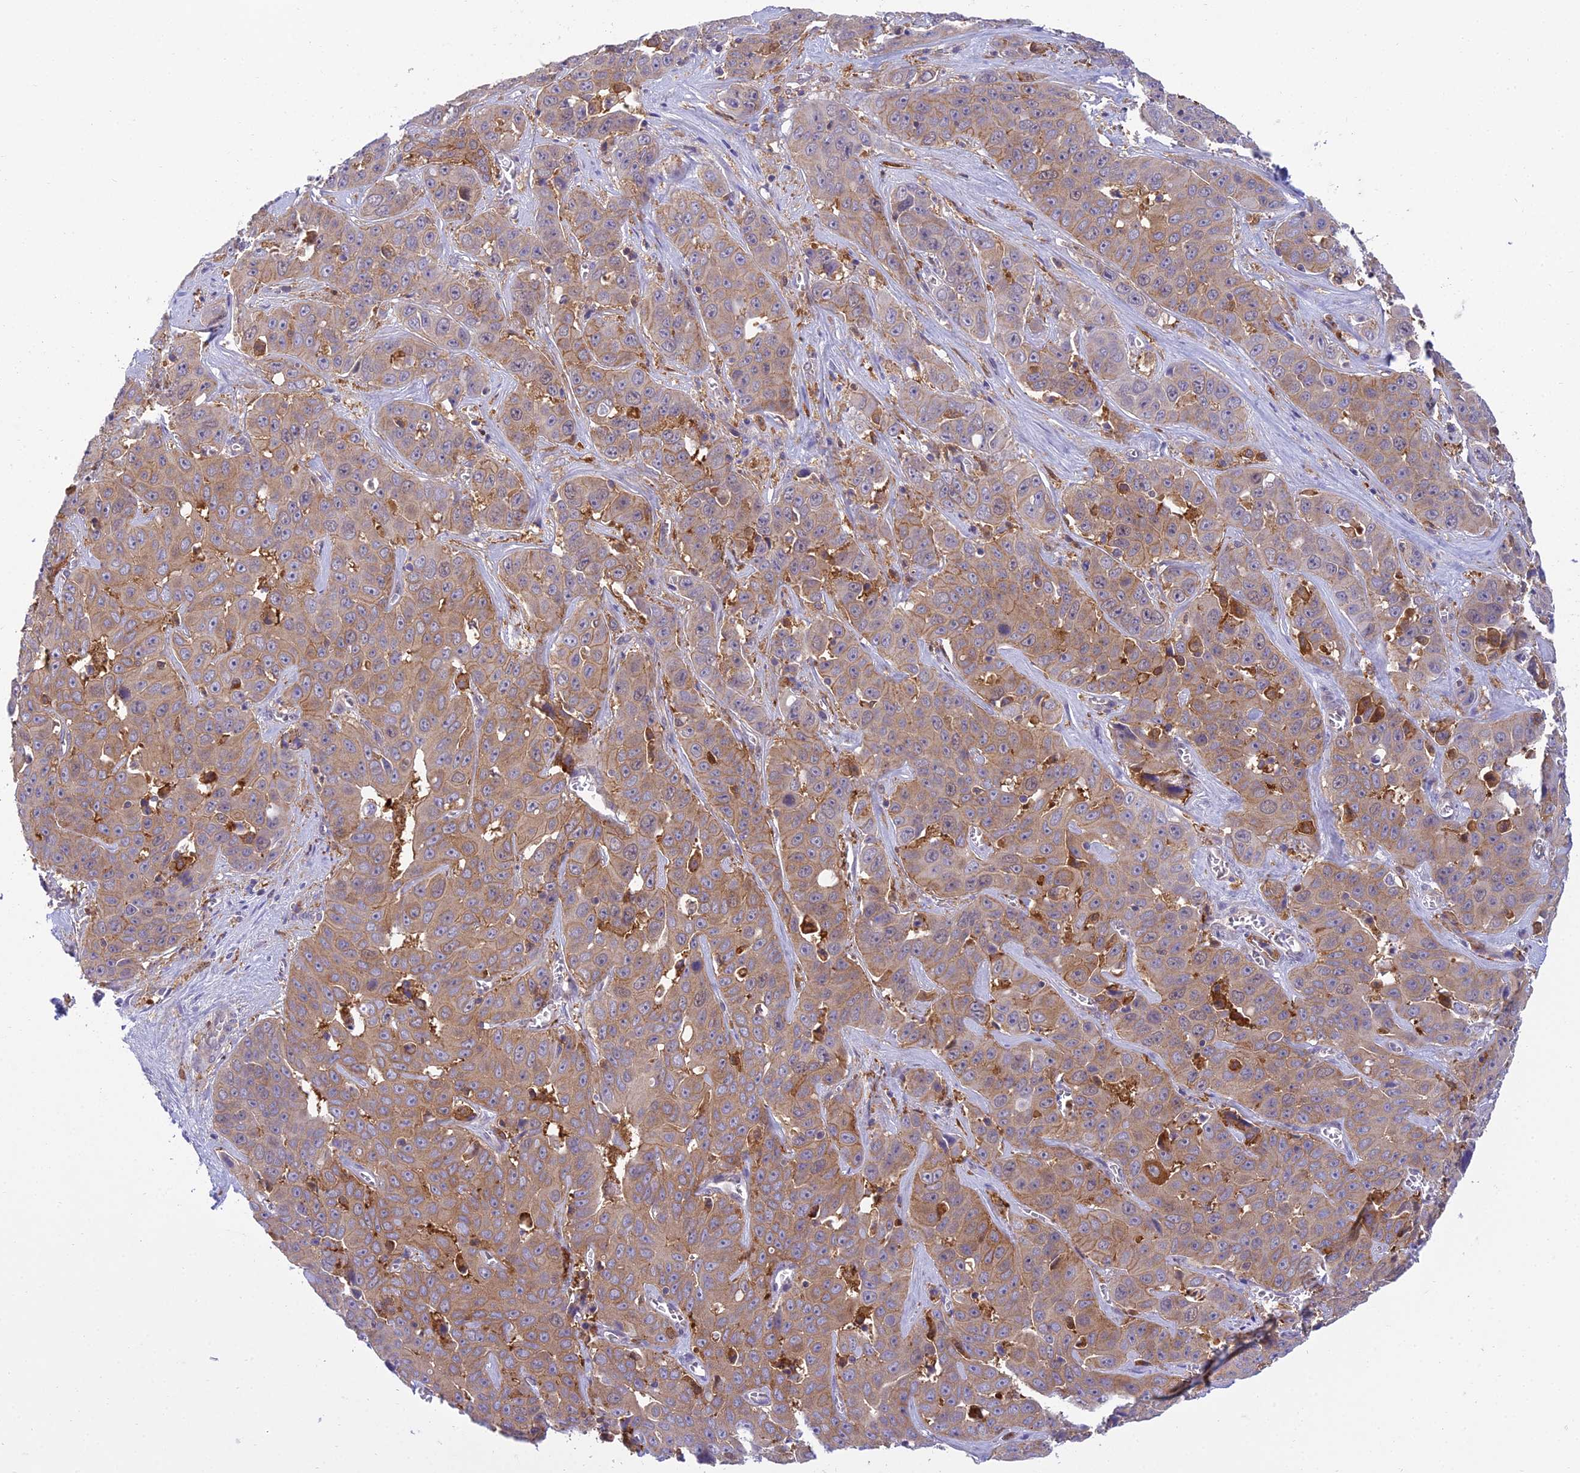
{"staining": {"intensity": "weak", "quantity": ">75%", "location": "cytoplasmic/membranous"}, "tissue": "liver cancer", "cell_type": "Tumor cells", "image_type": "cancer", "snomed": [{"axis": "morphology", "description": "Cholangiocarcinoma"}, {"axis": "topography", "description": "Liver"}], "caption": "The photomicrograph shows immunohistochemical staining of liver cancer (cholangiocarcinoma). There is weak cytoplasmic/membranous expression is seen in approximately >75% of tumor cells. The protein is shown in brown color, while the nuclei are stained blue.", "gene": "UBE2G1", "patient": {"sex": "female", "age": 52}}